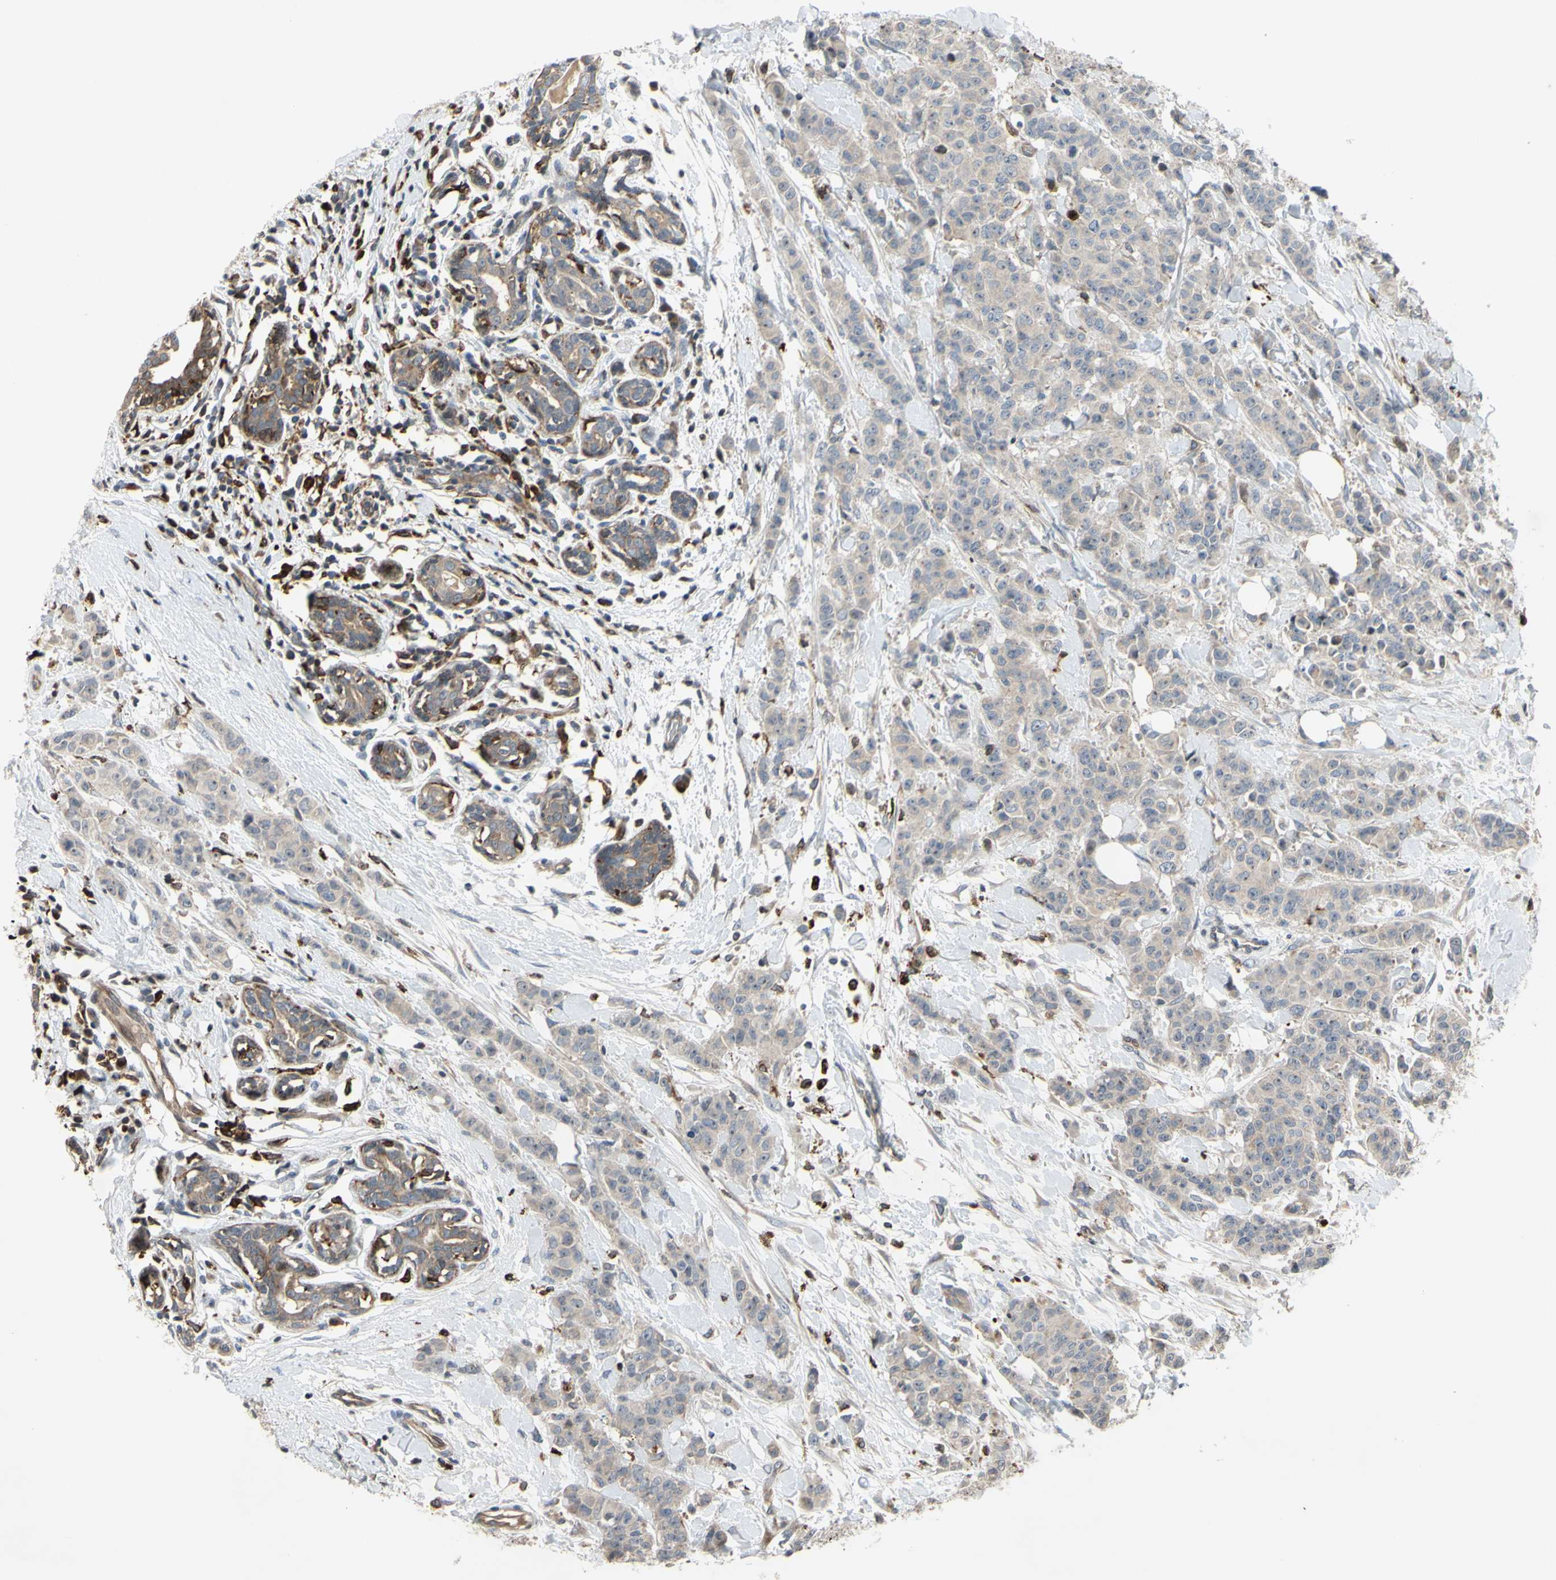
{"staining": {"intensity": "weak", "quantity": ">75%", "location": "cytoplasmic/membranous"}, "tissue": "breast cancer", "cell_type": "Tumor cells", "image_type": "cancer", "snomed": [{"axis": "morphology", "description": "Normal tissue, NOS"}, {"axis": "morphology", "description": "Duct carcinoma"}, {"axis": "topography", "description": "Breast"}], "caption": "This image demonstrates breast cancer (infiltrating ductal carcinoma) stained with IHC to label a protein in brown. The cytoplasmic/membranous of tumor cells show weak positivity for the protein. Nuclei are counter-stained blue.", "gene": "PLXNA2", "patient": {"sex": "female", "age": 40}}